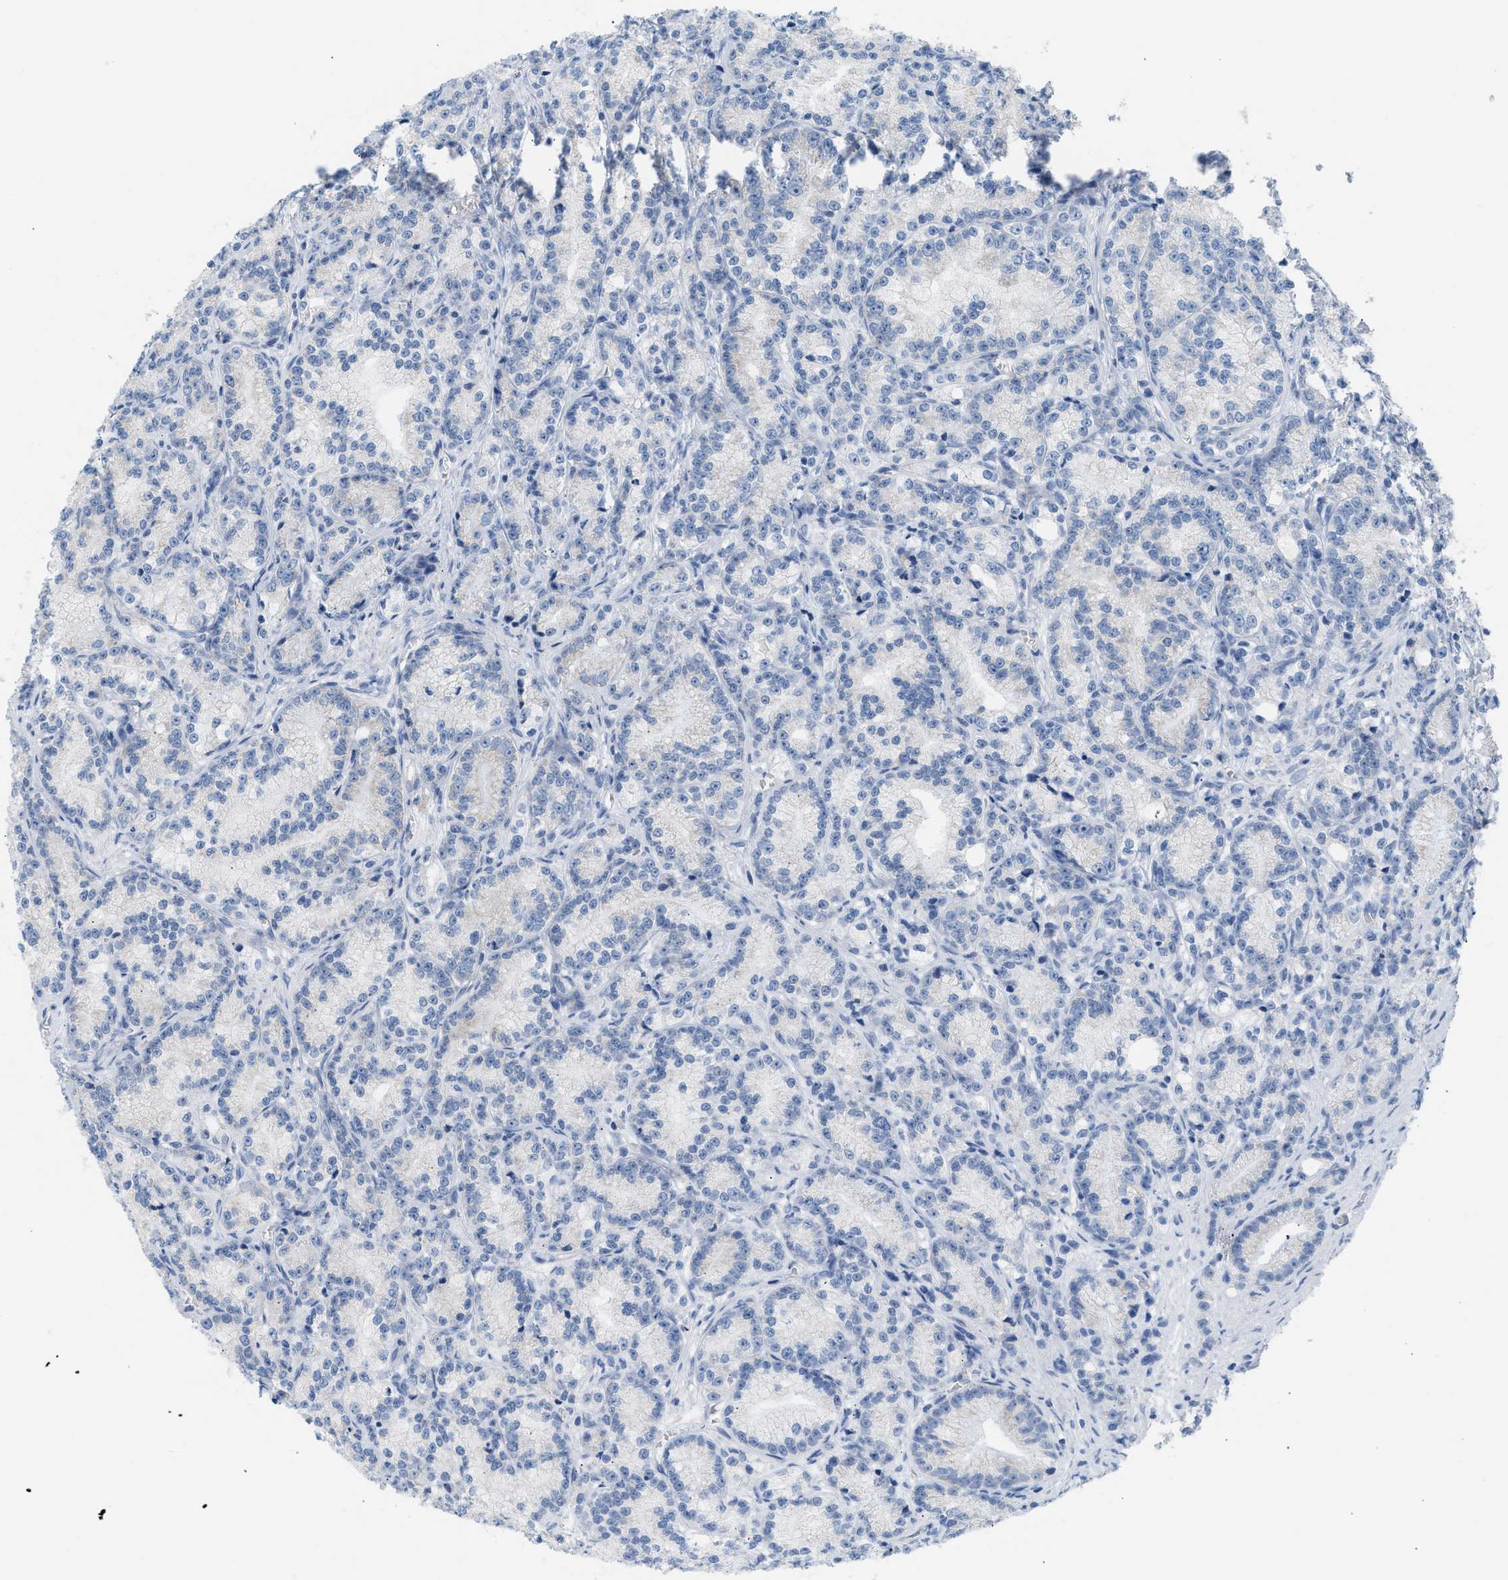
{"staining": {"intensity": "negative", "quantity": "none", "location": "none"}, "tissue": "prostate cancer", "cell_type": "Tumor cells", "image_type": "cancer", "snomed": [{"axis": "morphology", "description": "Adenocarcinoma, Low grade"}, {"axis": "topography", "description": "Prostate"}], "caption": "Tumor cells are negative for protein expression in human prostate cancer.", "gene": "NDUFS8", "patient": {"sex": "male", "age": 89}}